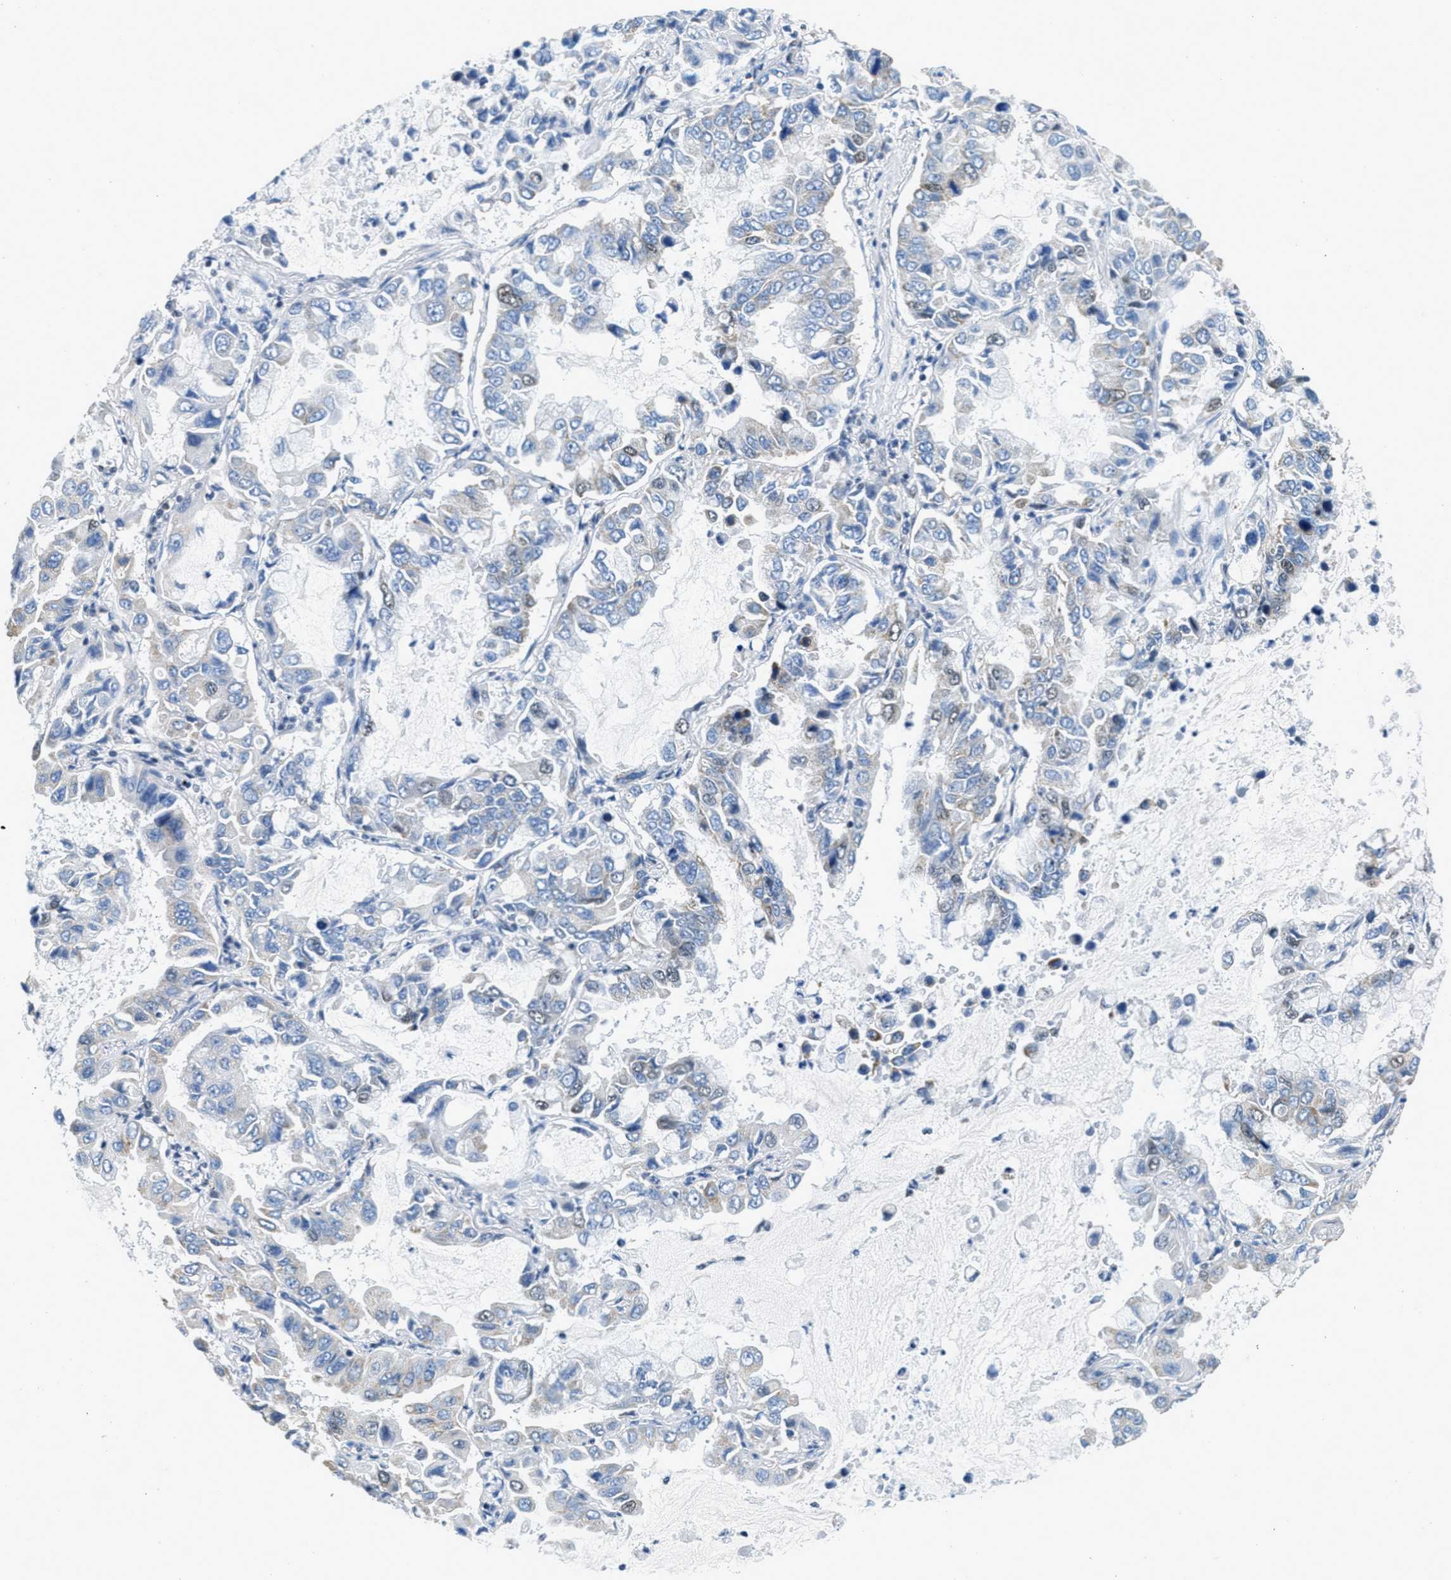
{"staining": {"intensity": "negative", "quantity": "none", "location": "none"}, "tissue": "lung cancer", "cell_type": "Tumor cells", "image_type": "cancer", "snomed": [{"axis": "morphology", "description": "Adenocarcinoma, NOS"}, {"axis": "topography", "description": "Lung"}], "caption": "Tumor cells show no significant protein positivity in lung cancer (adenocarcinoma). The staining was performed using DAB (3,3'-diaminobenzidine) to visualize the protein expression in brown, while the nuclei were stained in blue with hematoxylin (Magnification: 20x).", "gene": "TOMM70", "patient": {"sex": "male", "age": 64}}